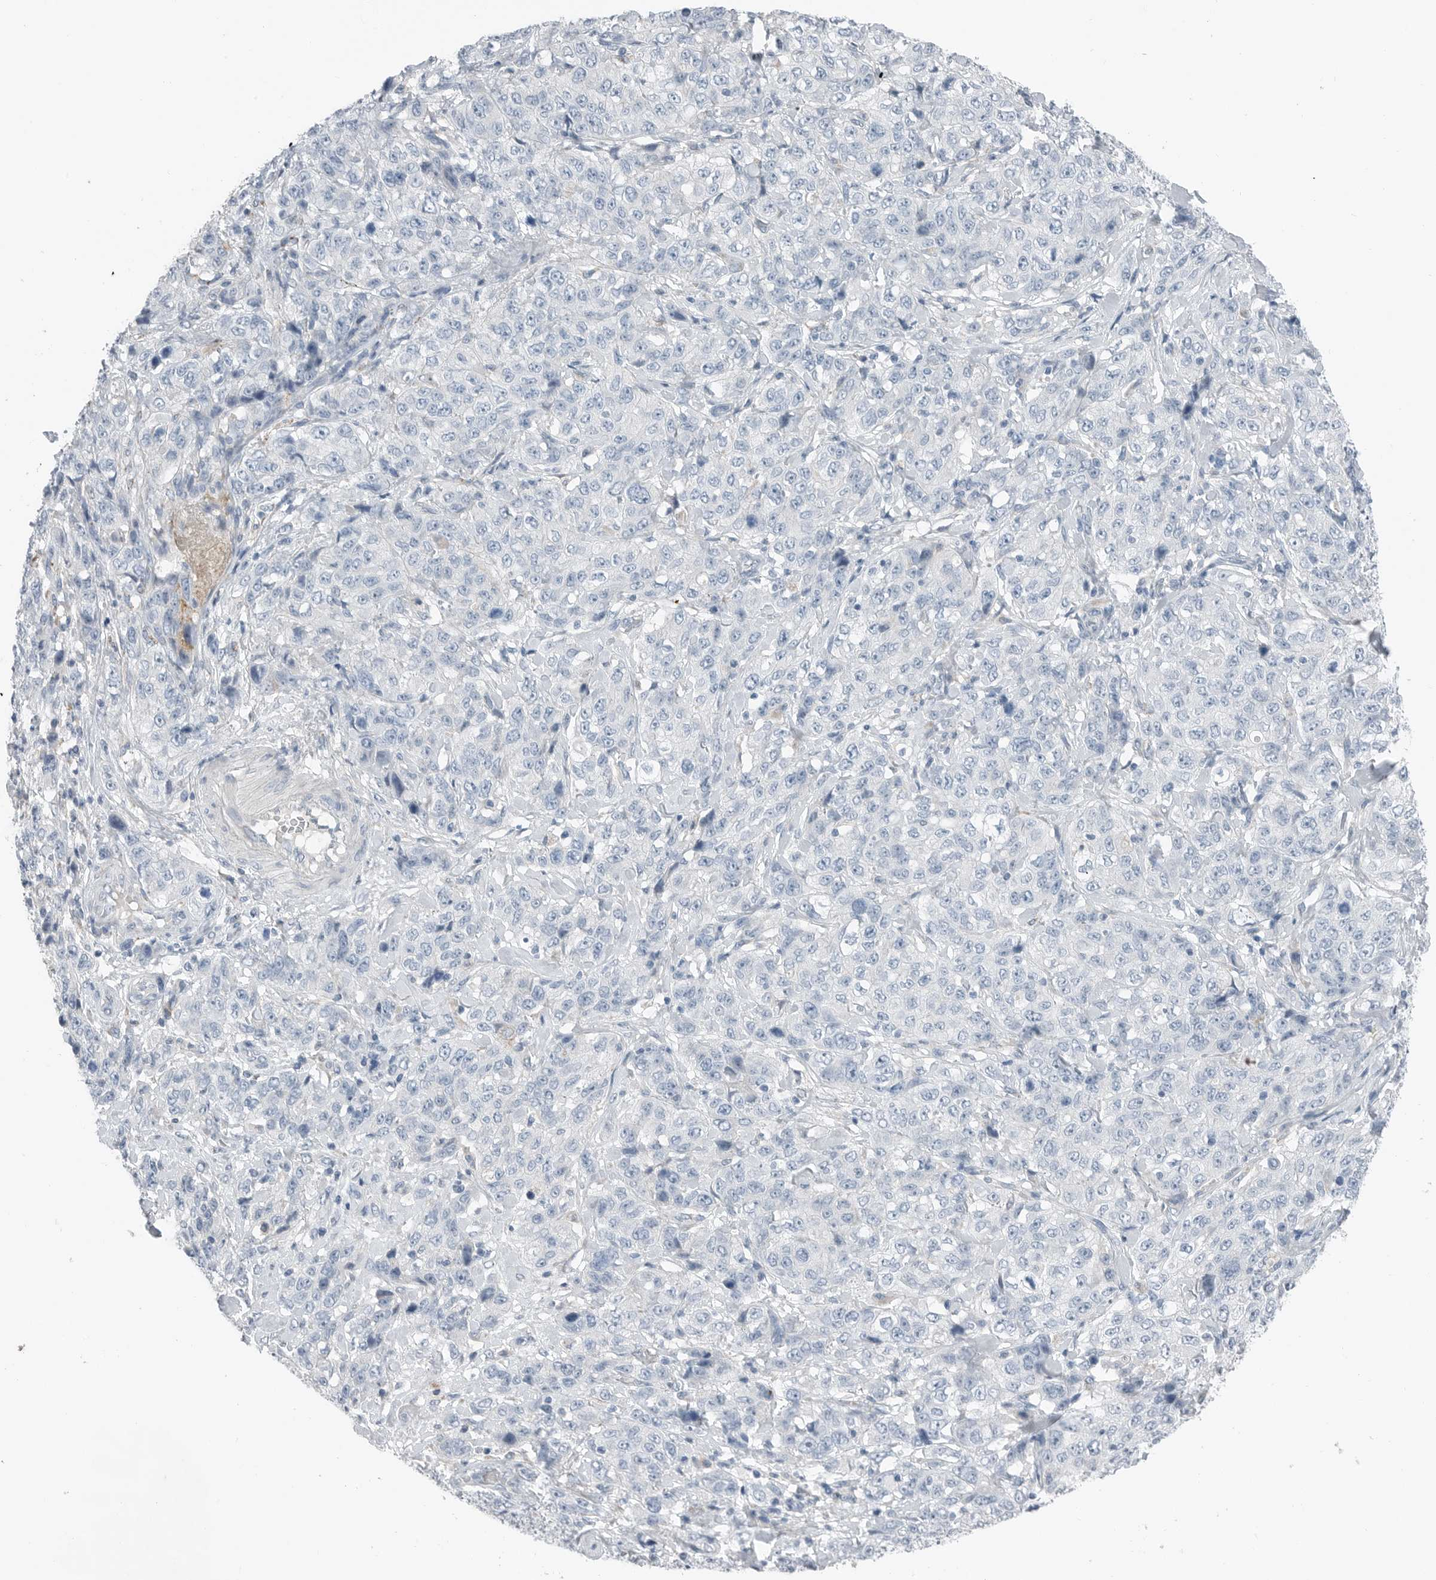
{"staining": {"intensity": "negative", "quantity": "none", "location": "none"}, "tissue": "stomach cancer", "cell_type": "Tumor cells", "image_type": "cancer", "snomed": [{"axis": "morphology", "description": "Adenocarcinoma, NOS"}, {"axis": "topography", "description": "Stomach"}], "caption": "High magnification brightfield microscopy of stomach cancer (adenocarcinoma) stained with DAB (brown) and counterstained with hematoxylin (blue): tumor cells show no significant positivity.", "gene": "SERPINB7", "patient": {"sex": "male", "age": 48}}